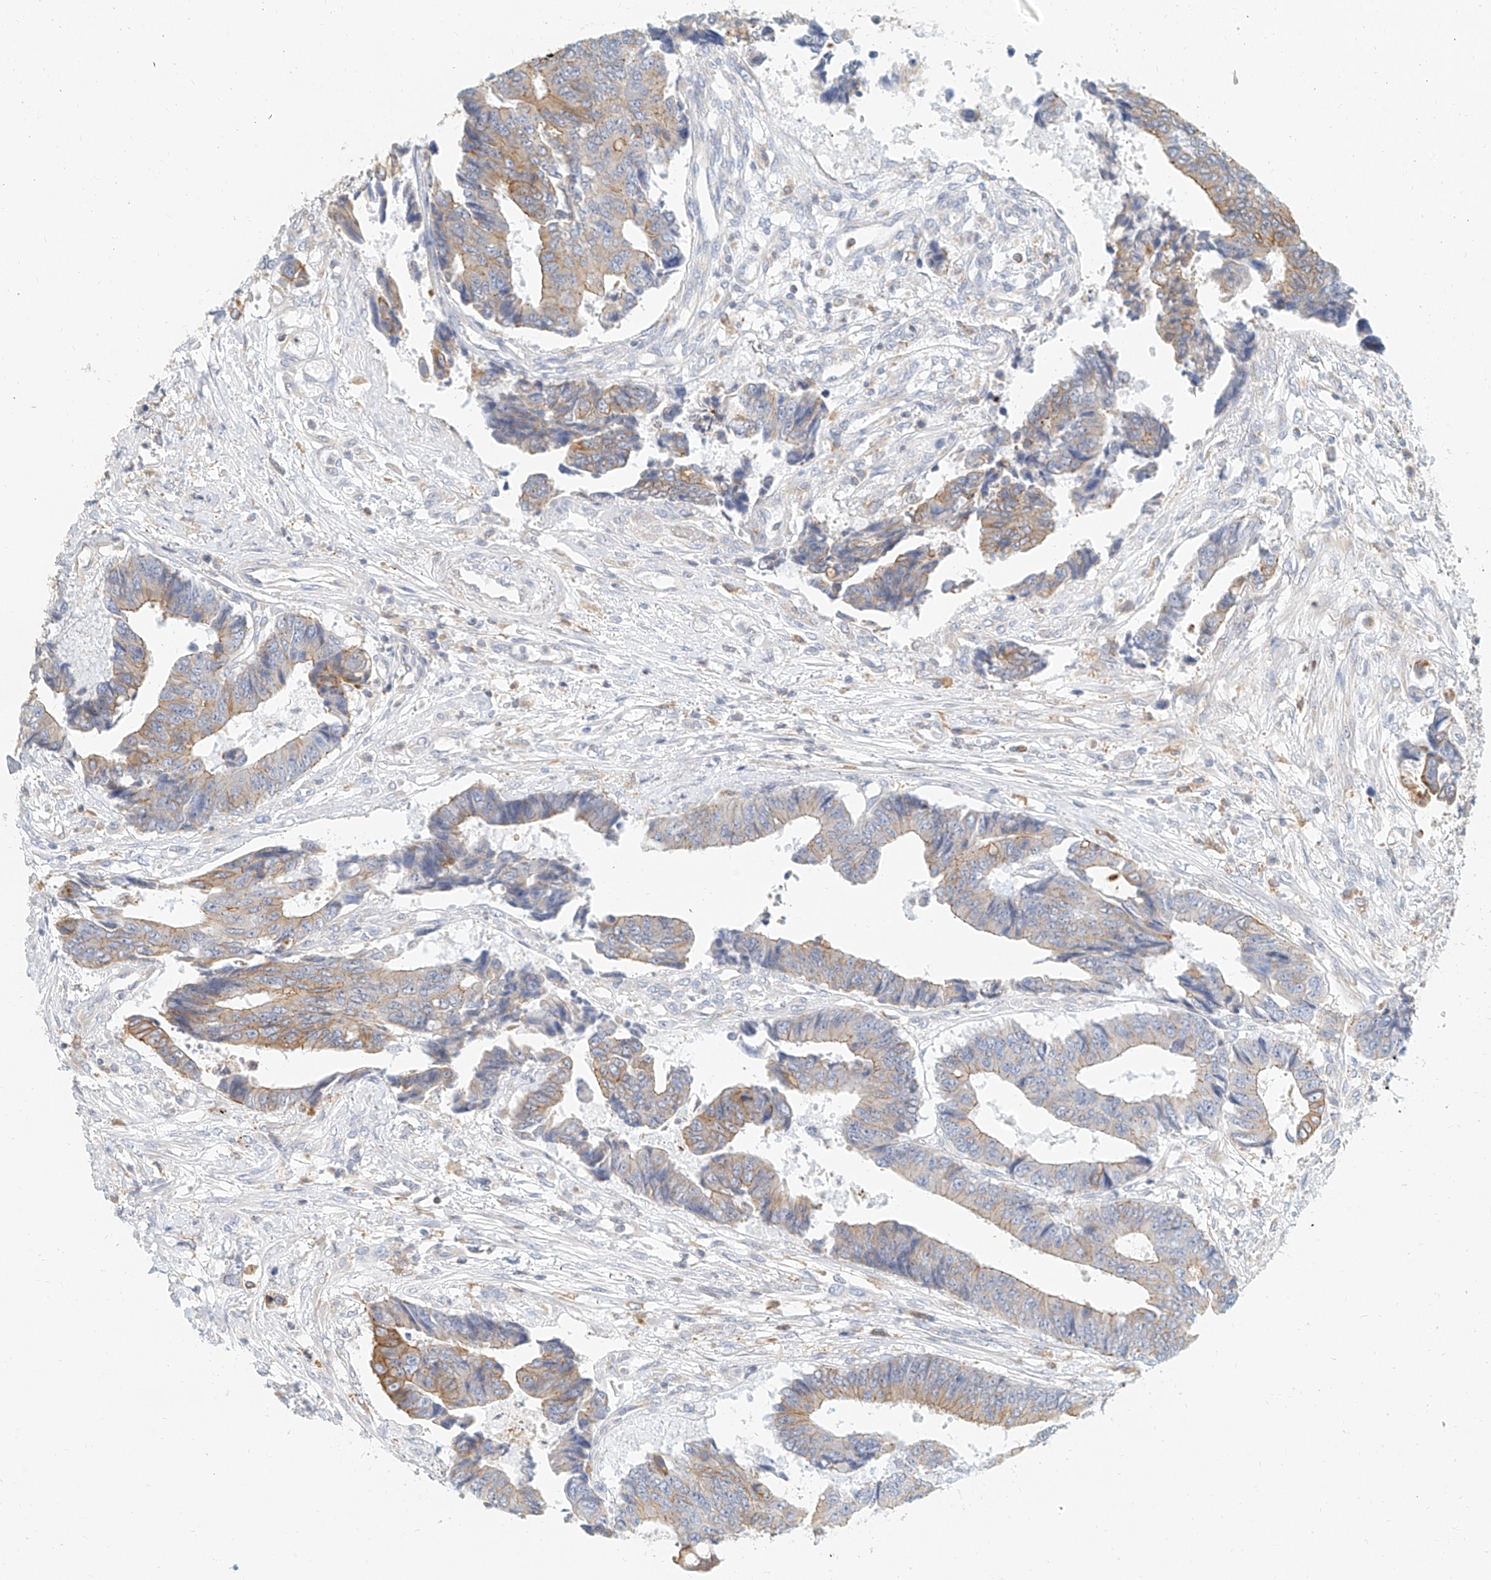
{"staining": {"intensity": "moderate", "quantity": "<25%", "location": "cytoplasmic/membranous"}, "tissue": "colorectal cancer", "cell_type": "Tumor cells", "image_type": "cancer", "snomed": [{"axis": "morphology", "description": "Adenocarcinoma, NOS"}, {"axis": "topography", "description": "Rectum"}], "caption": "High-magnification brightfield microscopy of colorectal cancer (adenocarcinoma) stained with DAB (3,3'-diaminobenzidine) (brown) and counterstained with hematoxylin (blue). tumor cells exhibit moderate cytoplasmic/membranous expression is present in approximately<25% of cells.", "gene": "DHRS7", "patient": {"sex": "male", "age": 84}}